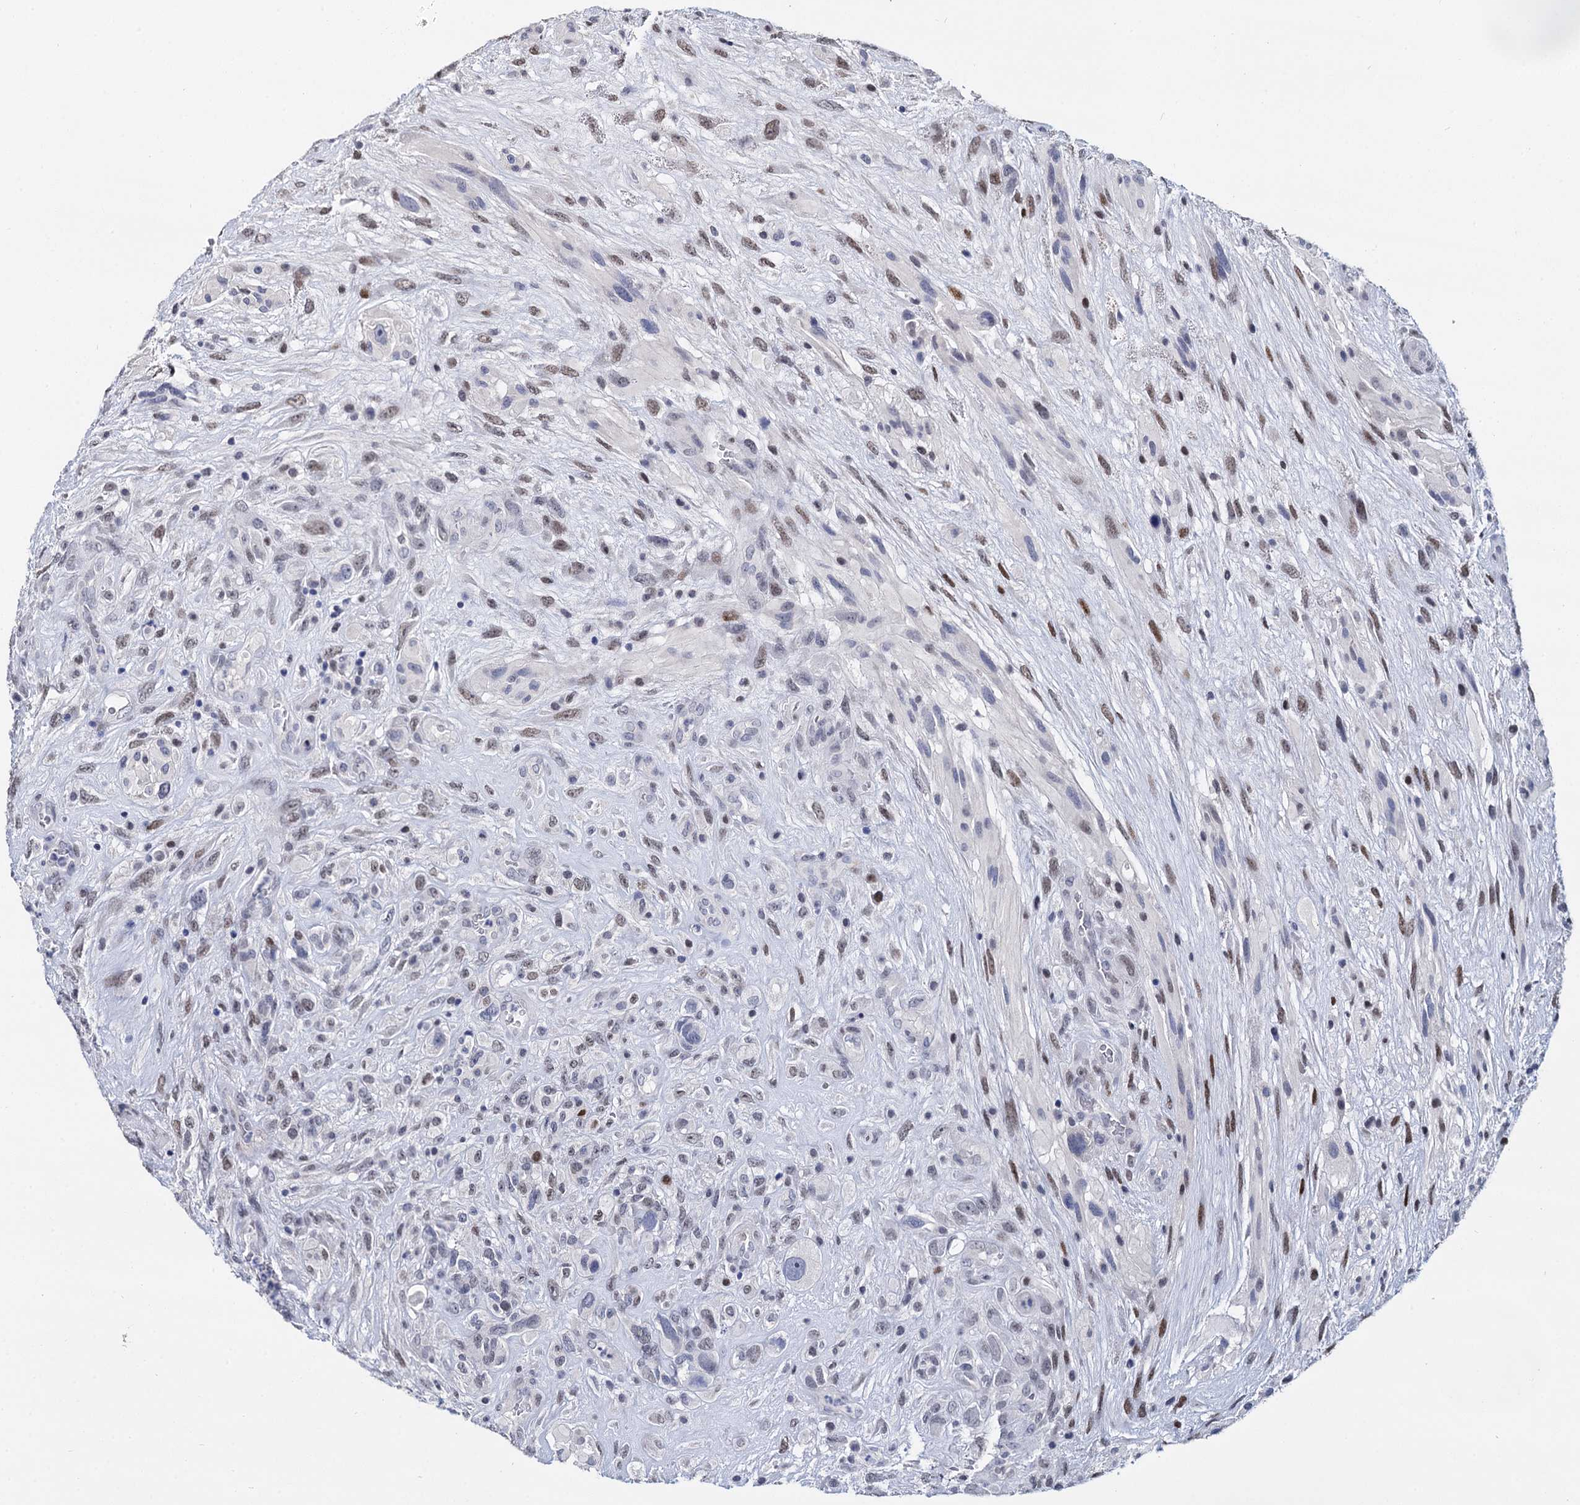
{"staining": {"intensity": "moderate", "quantity": "25%-75%", "location": "nuclear"}, "tissue": "glioma", "cell_type": "Tumor cells", "image_type": "cancer", "snomed": [{"axis": "morphology", "description": "Glioma, malignant, High grade"}, {"axis": "topography", "description": "Brain"}], "caption": "This micrograph demonstrates immunohistochemistry staining of malignant high-grade glioma, with medium moderate nuclear expression in approximately 25%-75% of tumor cells.", "gene": "MAGEA4", "patient": {"sex": "male", "age": 61}}